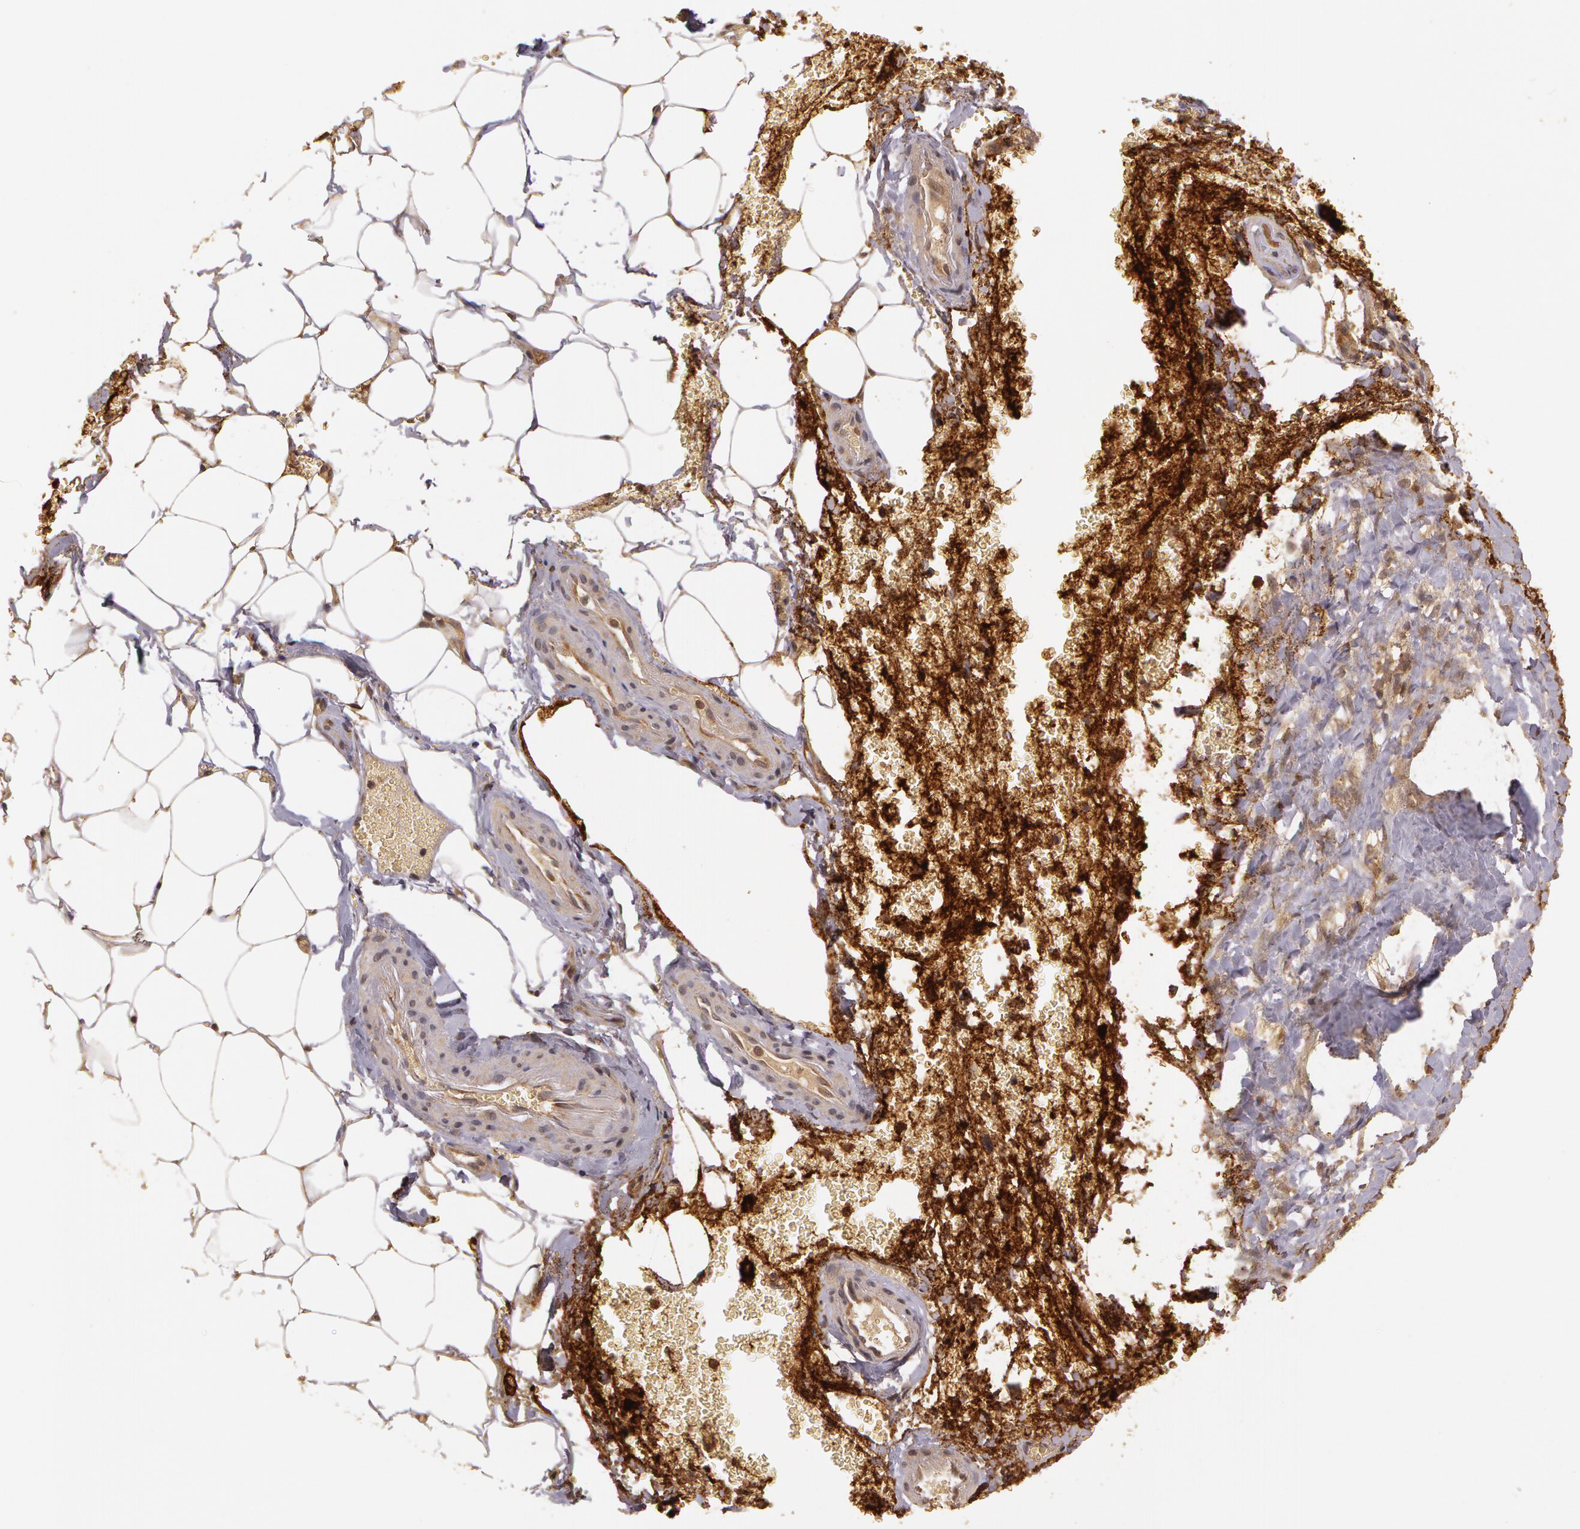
{"staining": {"intensity": "moderate", "quantity": ">75%", "location": "cytoplasmic/membranous,nuclear"}, "tissue": "adrenal gland", "cell_type": "Glandular cells", "image_type": "normal", "snomed": [{"axis": "morphology", "description": "Normal tissue, NOS"}, {"axis": "topography", "description": "Adrenal gland"}], "caption": "DAB immunohistochemical staining of normal adrenal gland demonstrates moderate cytoplasmic/membranous,nuclear protein expression in approximately >75% of glandular cells. The protein of interest is shown in brown color, while the nuclei are stained blue.", "gene": "ASCC2", "patient": {"sex": "female", "age": 71}}